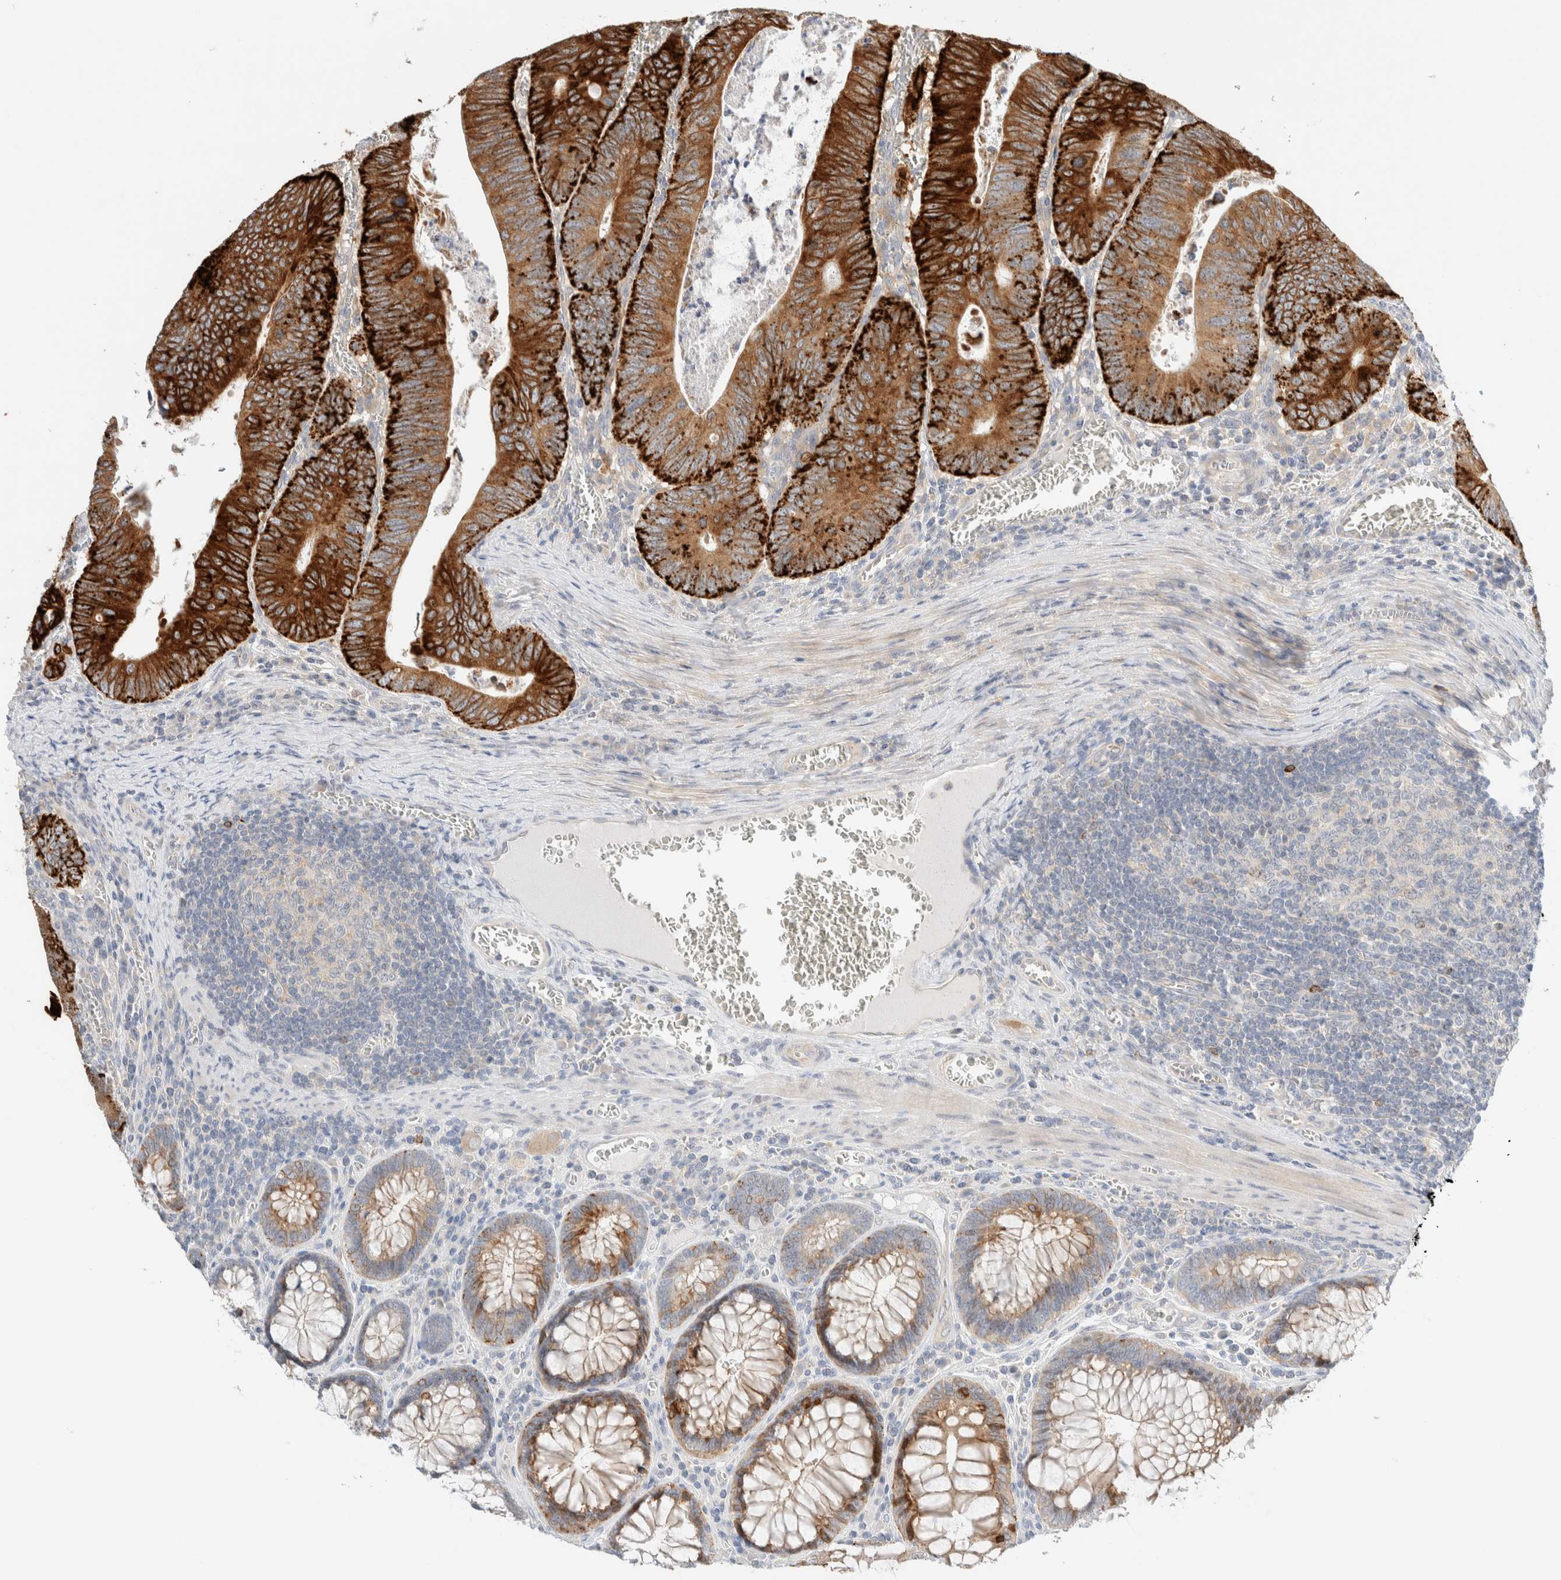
{"staining": {"intensity": "strong", "quantity": "25%-75%", "location": "cytoplasmic/membranous"}, "tissue": "colorectal cancer", "cell_type": "Tumor cells", "image_type": "cancer", "snomed": [{"axis": "morphology", "description": "Inflammation, NOS"}, {"axis": "morphology", "description": "Adenocarcinoma, NOS"}, {"axis": "topography", "description": "Colon"}], "caption": "Adenocarcinoma (colorectal) stained with a brown dye displays strong cytoplasmic/membranous positive expression in approximately 25%-75% of tumor cells.", "gene": "SDR16C5", "patient": {"sex": "male", "age": 72}}